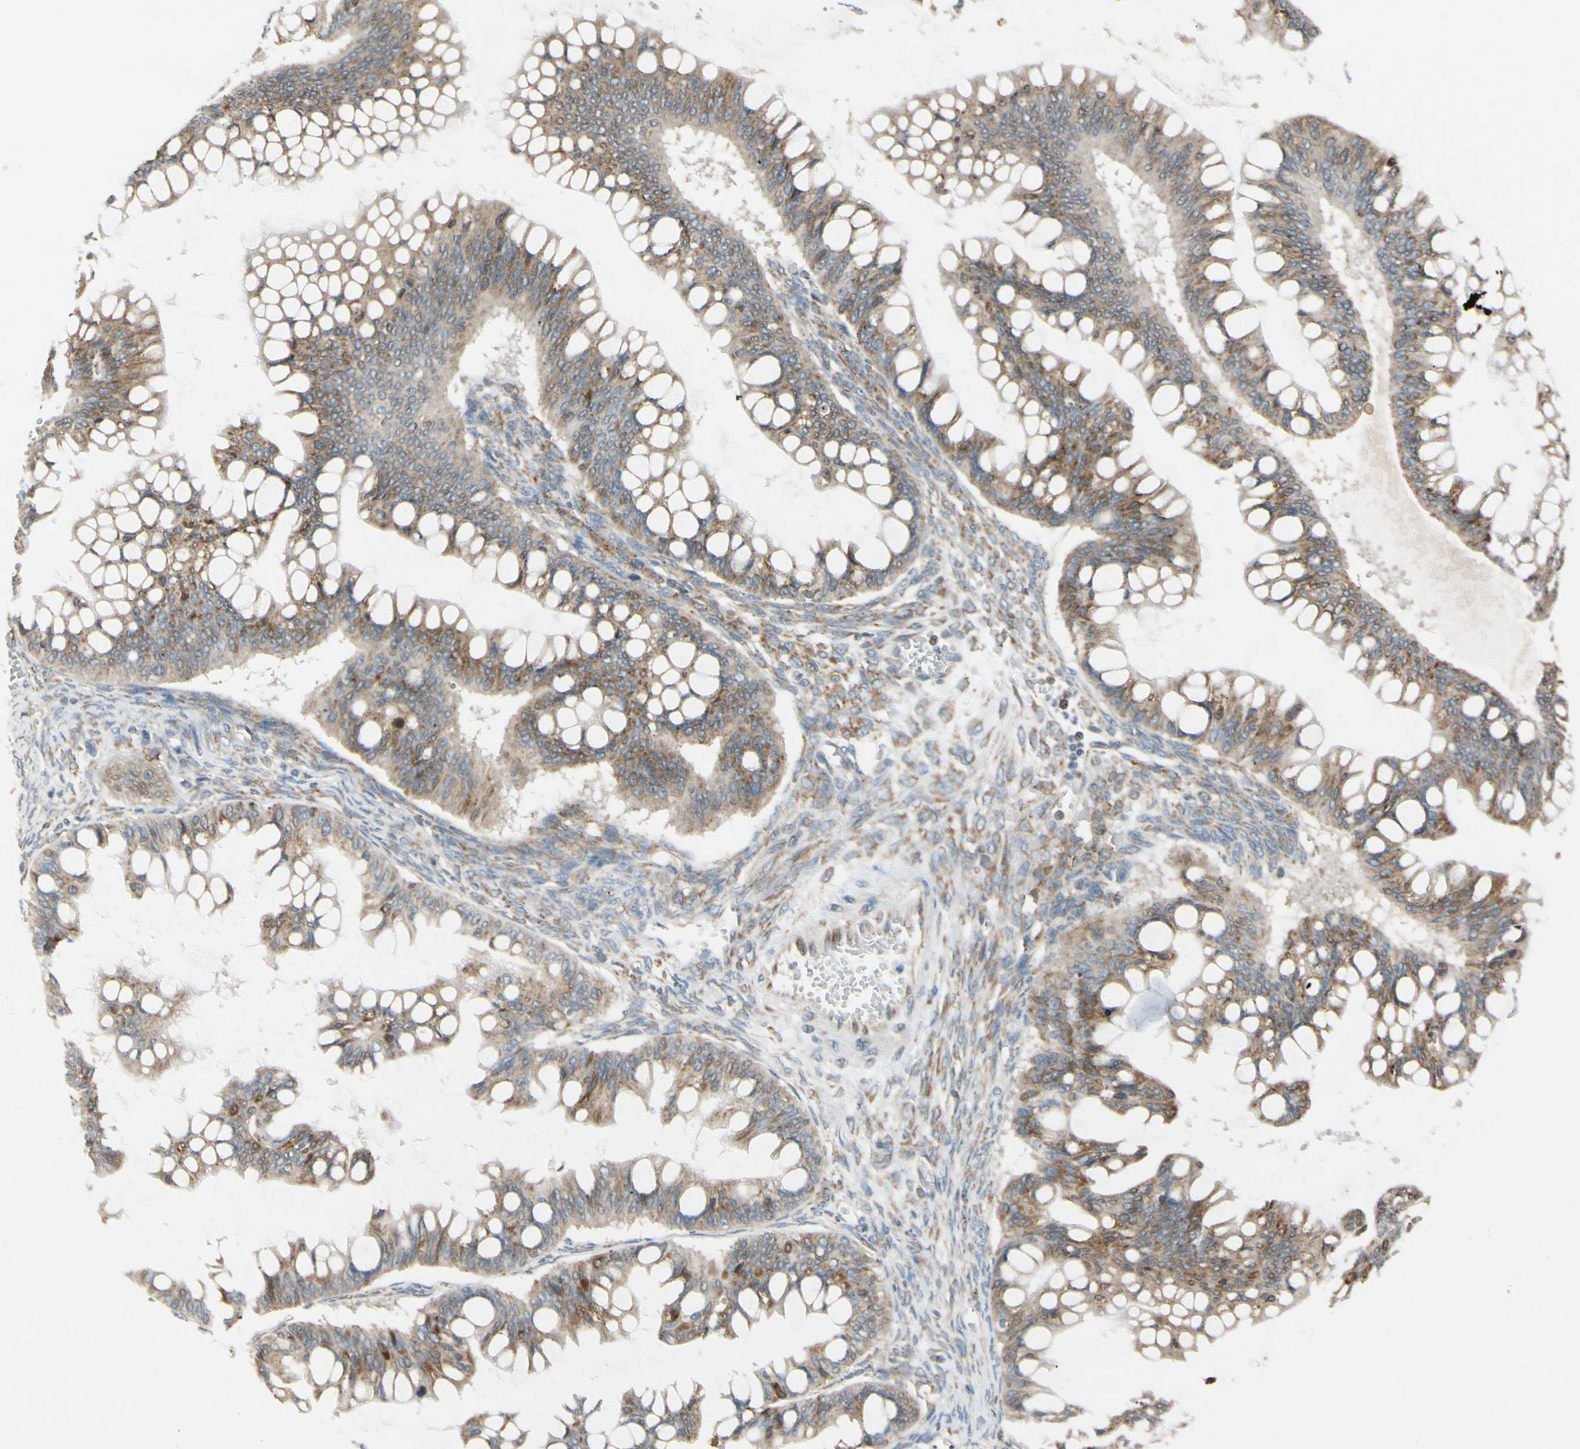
{"staining": {"intensity": "moderate", "quantity": ">75%", "location": "cytoplasmic/membranous"}, "tissue": "ovarian cancer", "cell_type": "Tumor cells", "image_type": "cancer", "snomed": [{"axis": "morphology", "description": "Cystadenocarcinoma, mucinous, NOS"}, {"axis": "topography", "description": "Ovary"}], "caption": "A brown stain labels moderate cytoplasmic/membranous expression of a protein in ovarian cancer tumor cells.", "gene": "RPN2", "patient": {"sex": "female", "age": 73}}